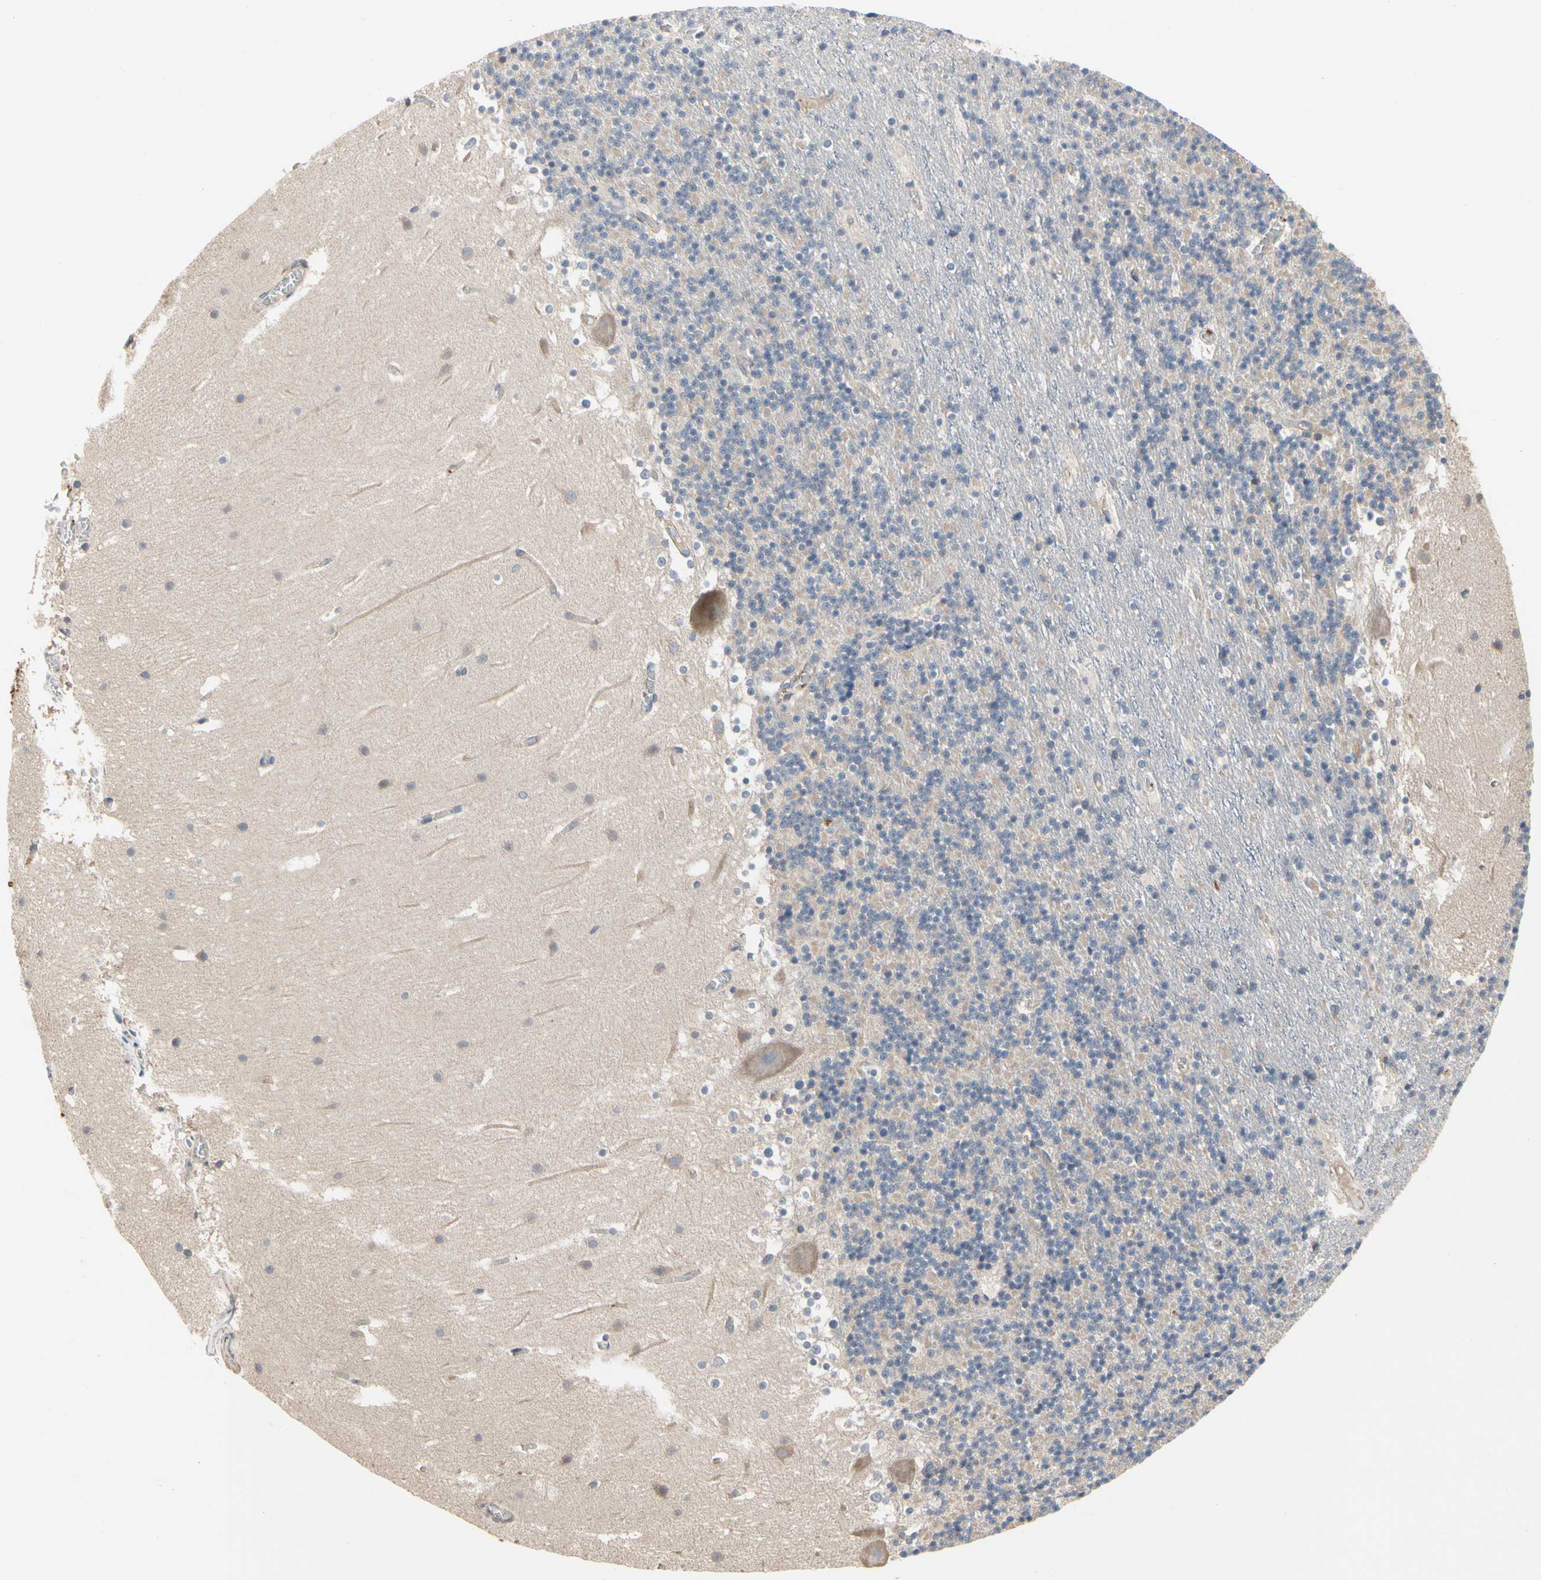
{"staining": {"intensity": "weak", "quantity": "<25%", "location": "cytoplasmic/membranous"}, "tissue": "cerebellum", "cell_type": "Cells in granular layer", "image_type": "normal", "snomed": [{"axis": "morphology", "description": "Normal tissue, NOS"}, {"axis": "topography", "description": "Cerebellum"}], "caption": "A high-resolution photomicrograph shows immunohistochemistry staining of benign cerebellum, which reveals no significant staining in cells in granular layer. Nuclei are stained in blue.", "gene": "PDZK1", "patient": {"sex": "male", "age": 45}}